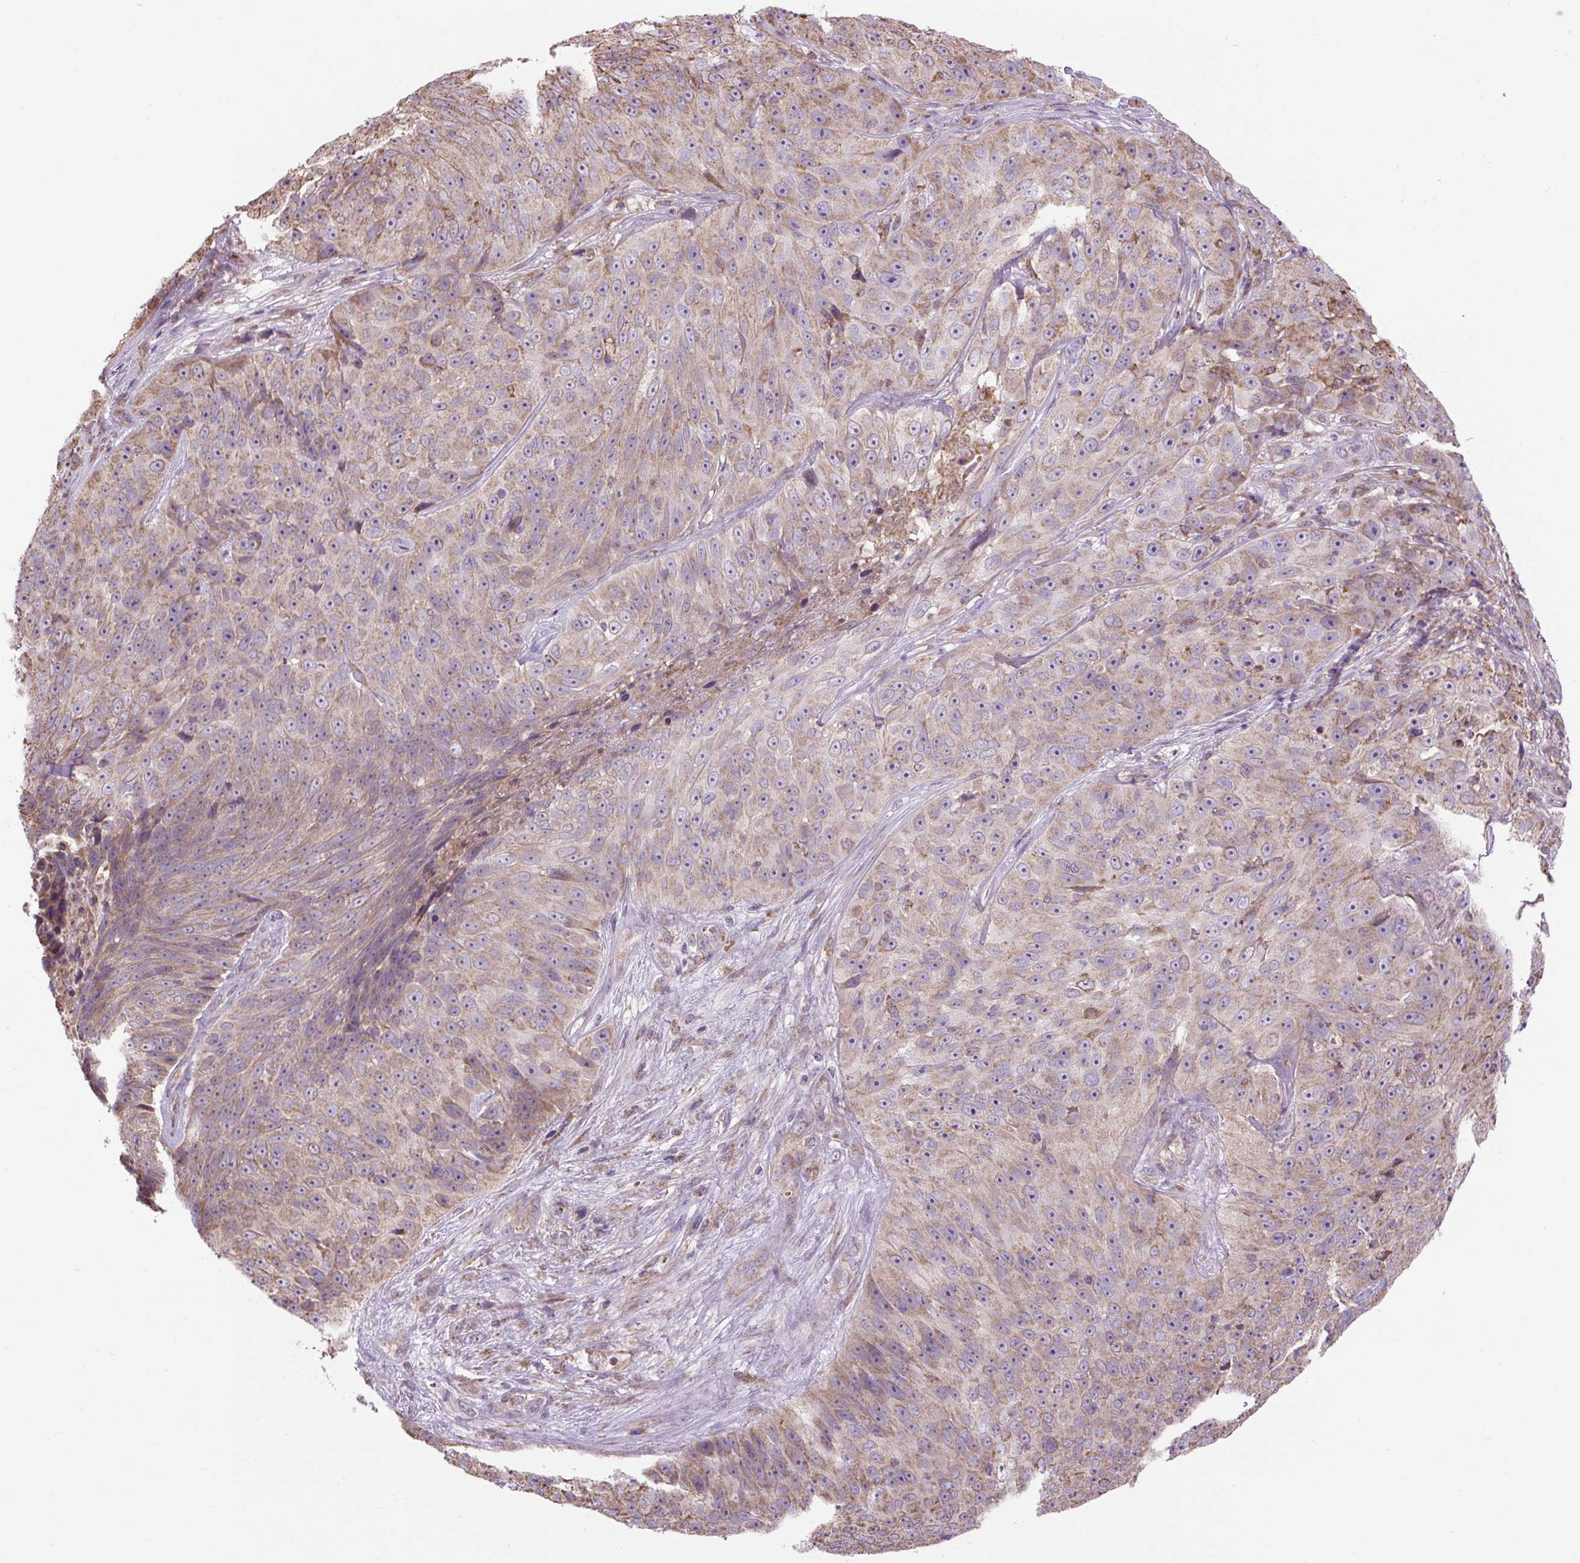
{"staining": {"intensity": "weak", "quantity": ">75%", "location": "cytoplasmic/membranous"}, "tissue": "skin cancer", "cell_type": "Tumor cells", "image_type": "cancer", "snomed": [{"axis": "morphology", "description": "Squamous cell carcinoma, NOS"}, {"axis": "topography", "description": "Skin"}], "caption": "The image shows a brown stain indicating the presence of a protein in the cytoplasmic/membranous of tumor cells in squamous cell carcinoma (skin). (IHC, brightfield microscopy, high magnification).", "gene": "PLCG1", "patient": {"sex": "female", "age": 87}}